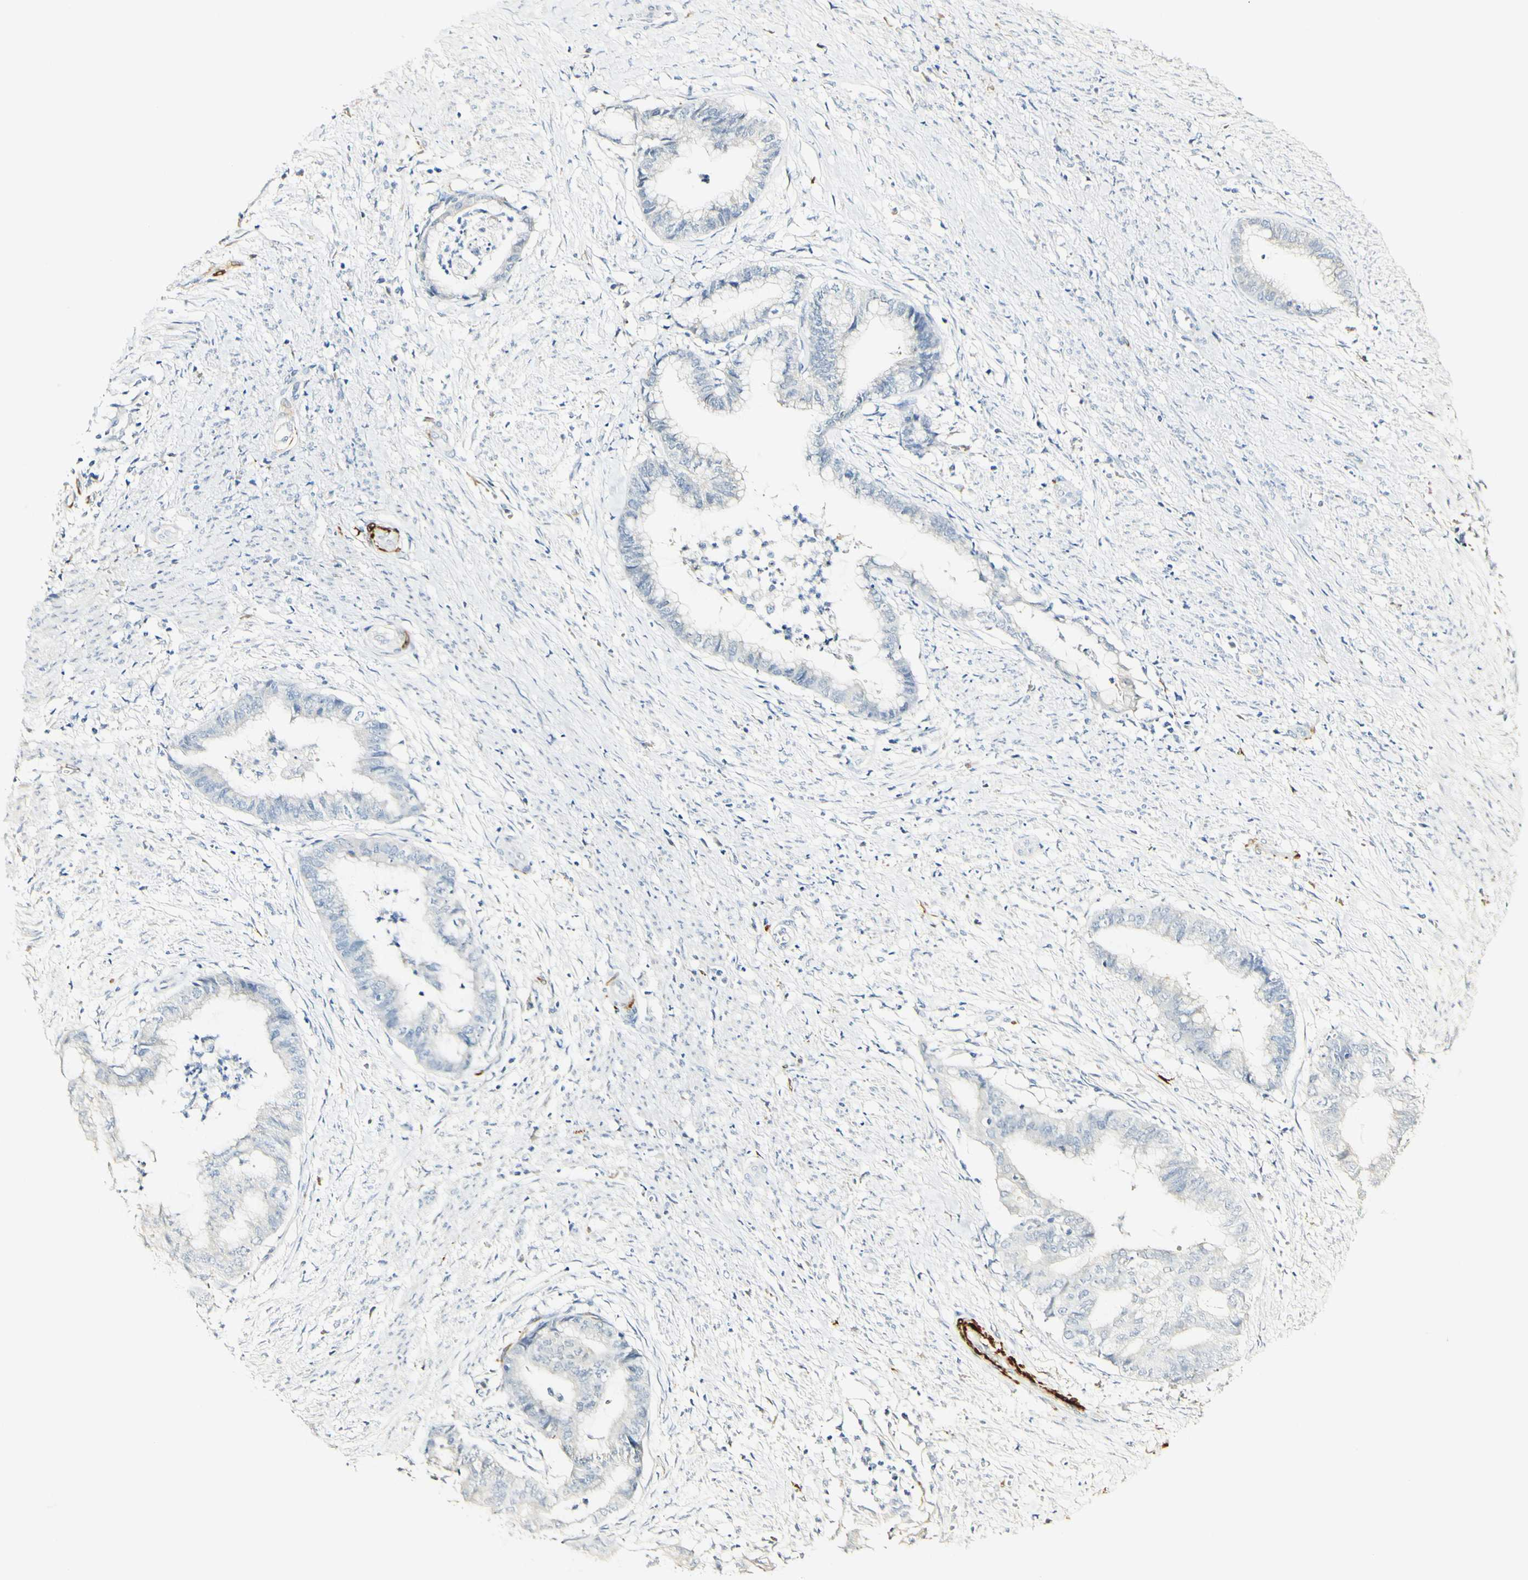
{"staining": {"intensity": "negative", "quantity": "none", "location": "none"}, "tissue": "endometrial cancer", "cell_type": "Tumor cells", "image_type": "cancer", "snomed": [{"axis": "morphology", "description": "Necrosis, NOS"}, {"axis": "morphology", "description": "Adenocarcinoma, NOS"}, {"axis": "topography", "description": "Endometrium"}], "caption": "Immunohistochemistry (IHC) of adenocarcinoma (endometrial) demonstrates no positivity in tumor cells. Brightfield microscopy of immunohistochemistry (IHC) stained with DAB (brown) and hematoxylin (blue), captured at high magnification.", "gene": "FMO3", "patient": {"sex": "female", "age": 79}}